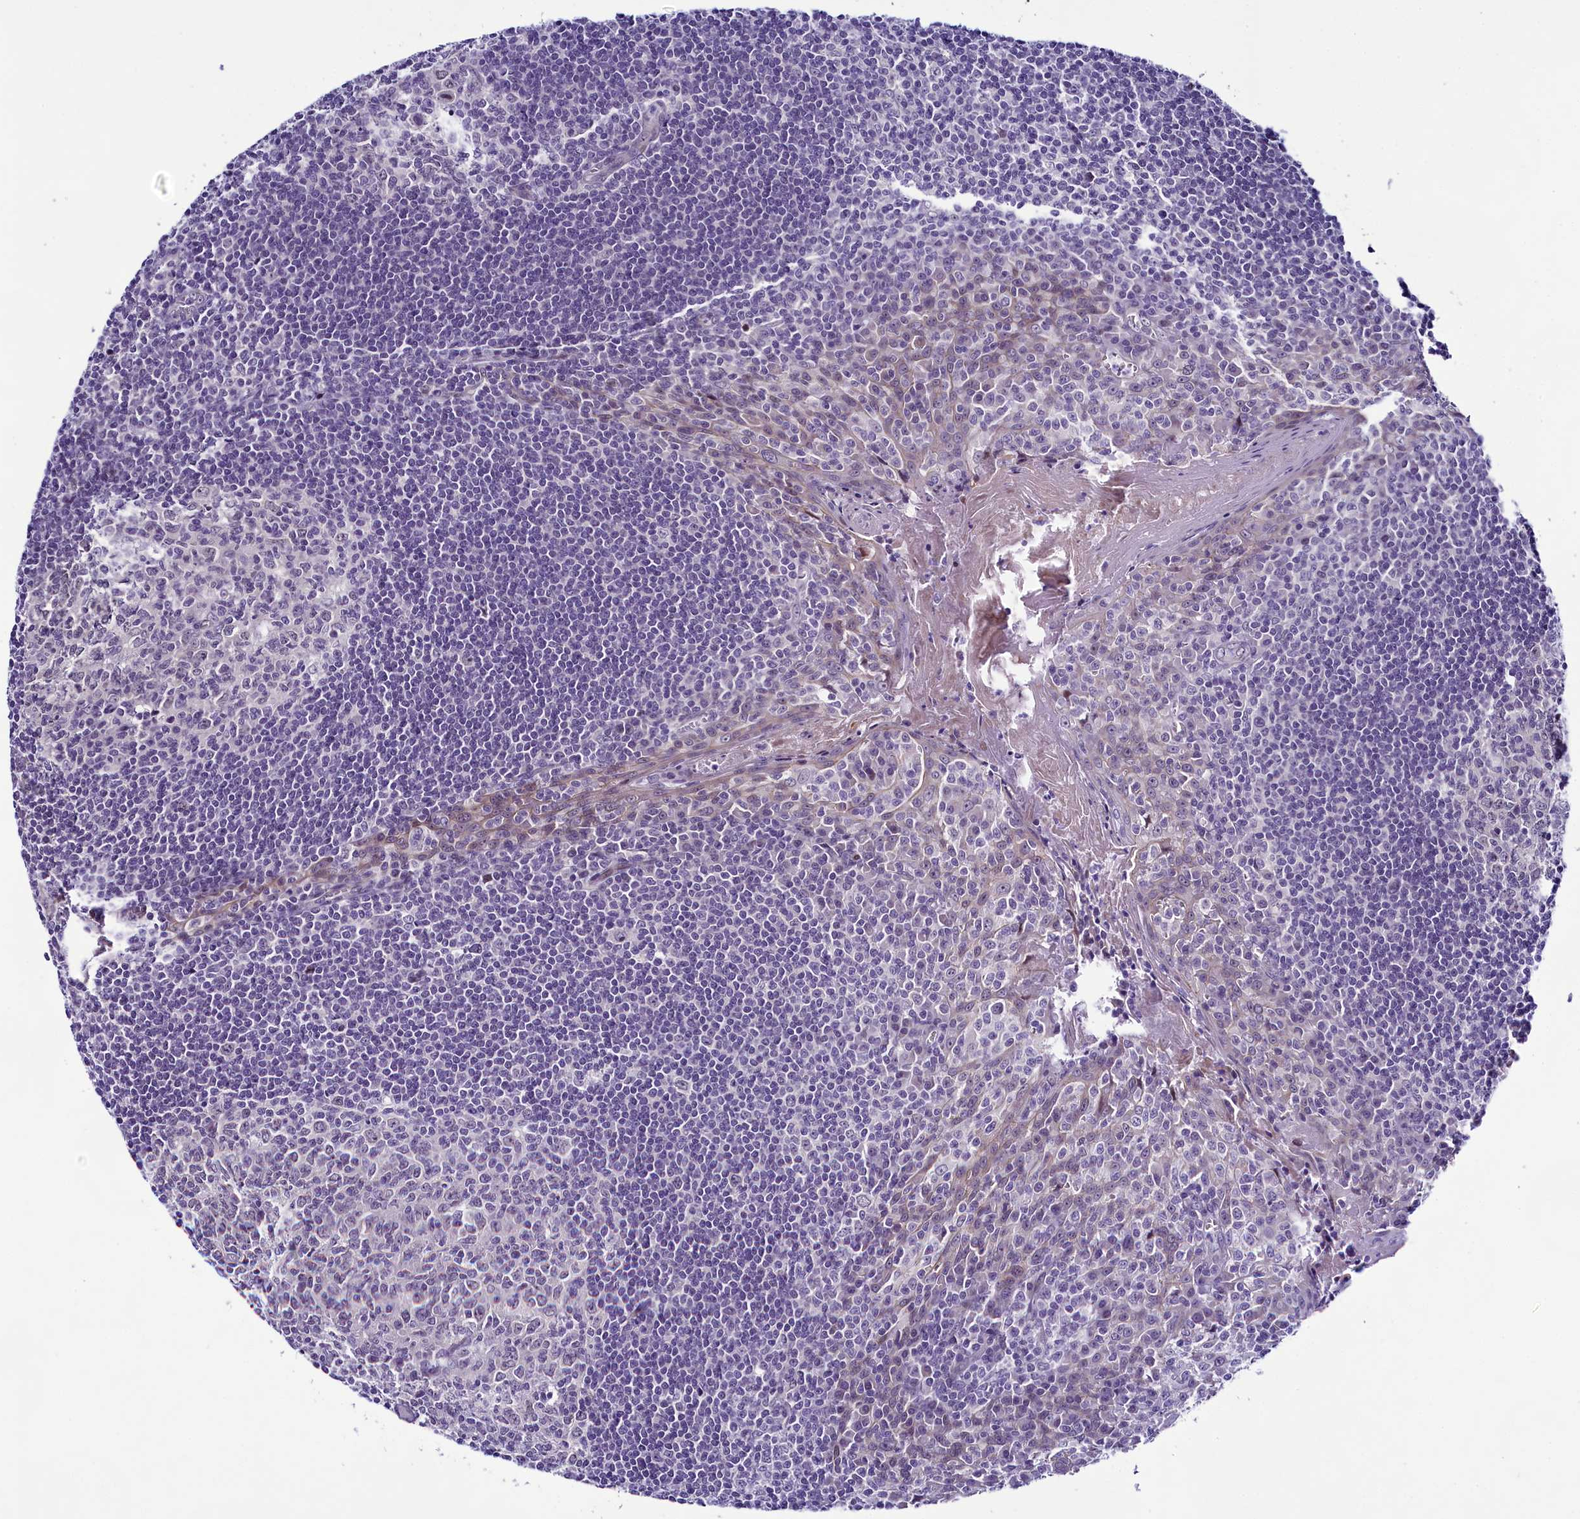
{"staining": {"intensity": "negative", "quantity": "none", "location": "none"}, "tissue": "tonsil", "cell_type": "Germinal center cells", "image_type": "normal", "snomed": [{"axis": "morphology", "description": "Normal tissue, NOS"}, {"axis": "topography", "description": "Tonsil"}], "caption": "Immunohistochemistry image of benign human tonsil stained for a protein (brown), which reveals no expression in germinal center cells.", "gene": "CCDC106", "patient": {"sex": "male", "age": 27}}